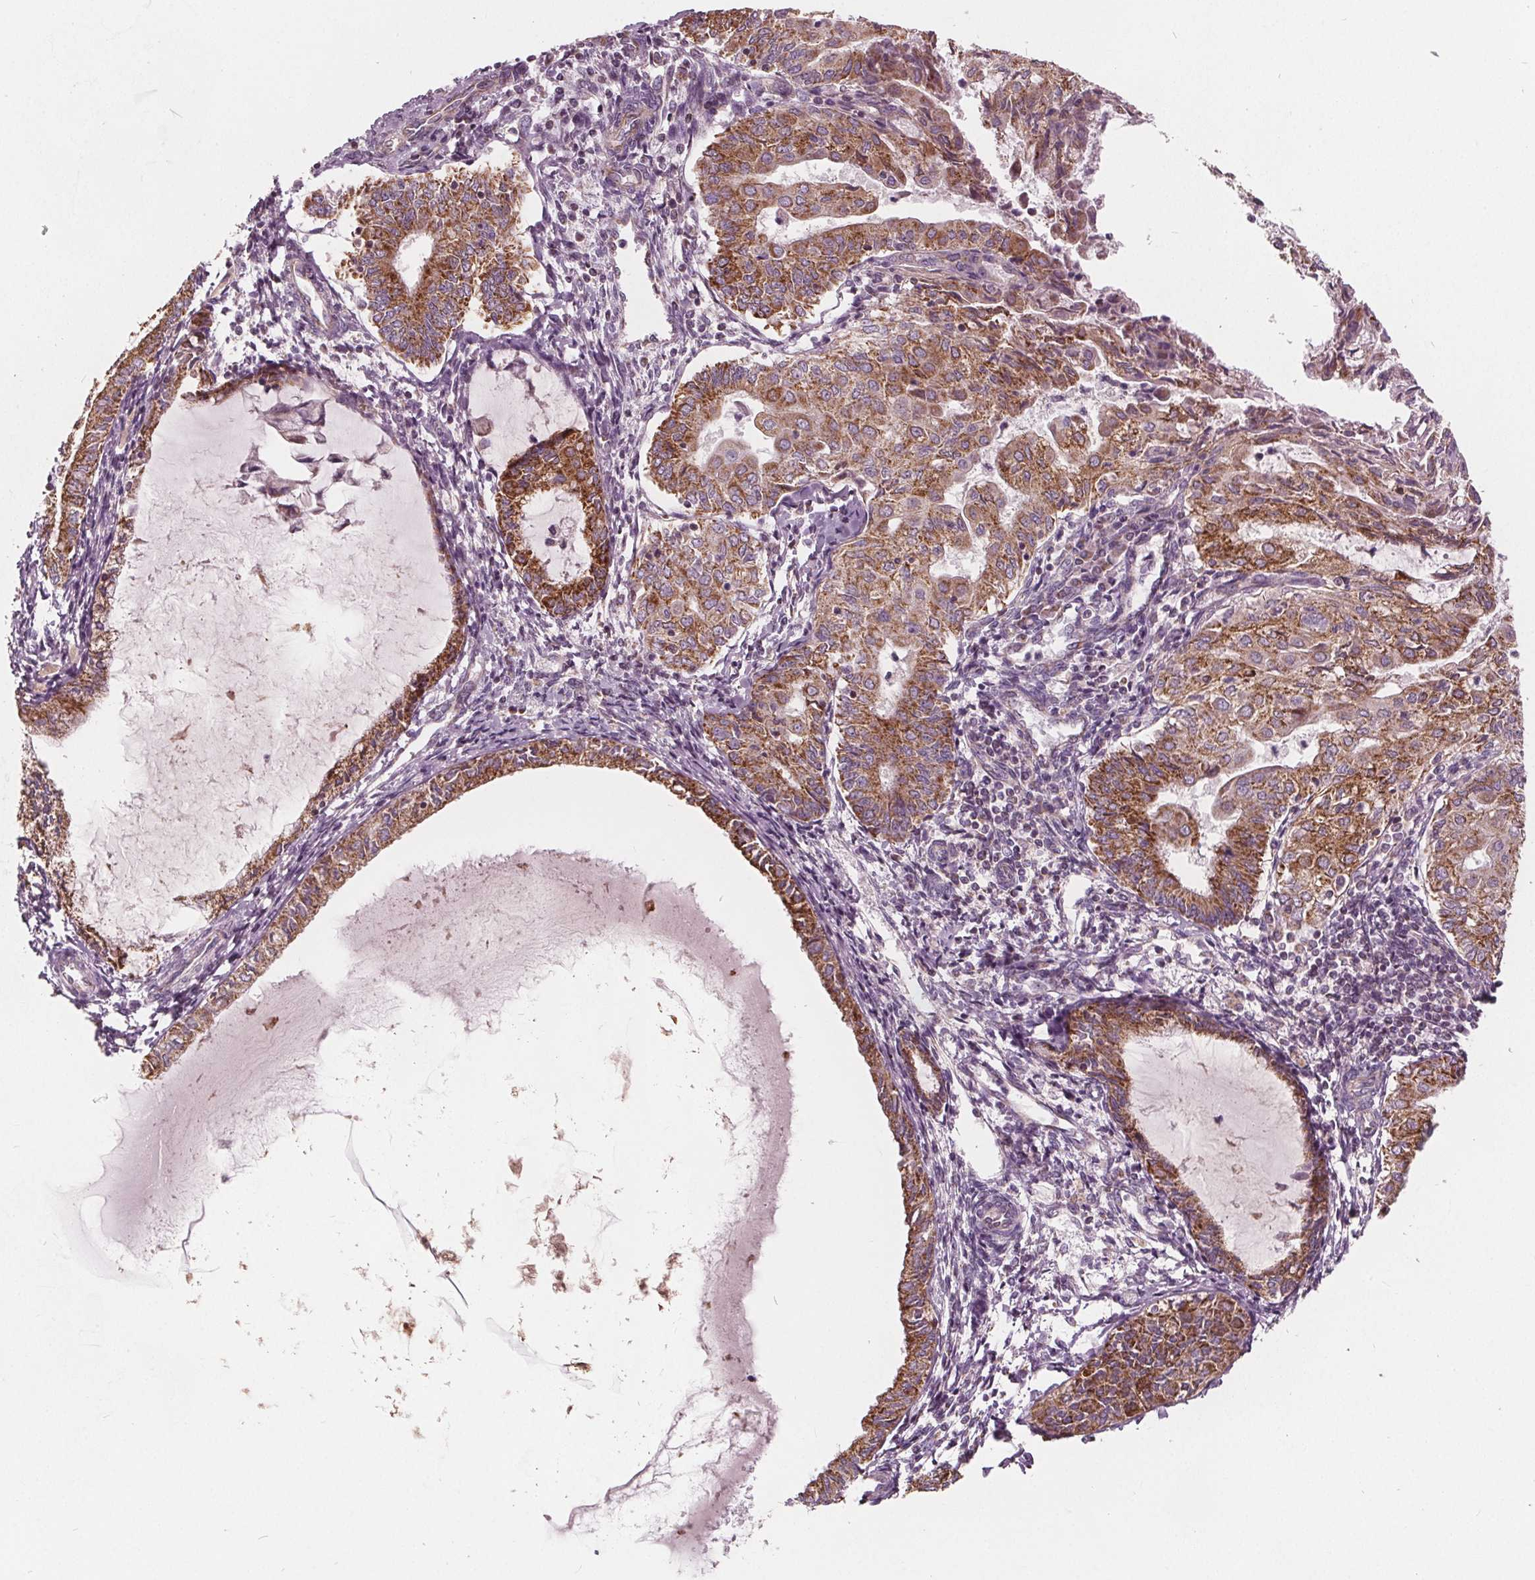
{"staining": {"intensity": "strong", "quantity": "25%-75%", "location": "cytoplasmic/membranous"}, "tissue": "endometrial cancer", "cell_type": "Tumor cells", "image_type": "cancer", "snomed": [{"axis": "morphology", "description": "Adenocarcinoma, NOS"}, {"axis": "topography", "description": "Endometrium"}], "caption": "Immunohistochemistry micrograph of neoplastic tissue: human endometrial cancer stained using immunohistochemistry shows high levels of strong protein expression localized specifically in the cytoplasmic/membranous of tumor cells, appearing as a cytoplasmic/membranous brown color.", "gene": "ECI2", "patient": {"sex": "female", "age": 68}}